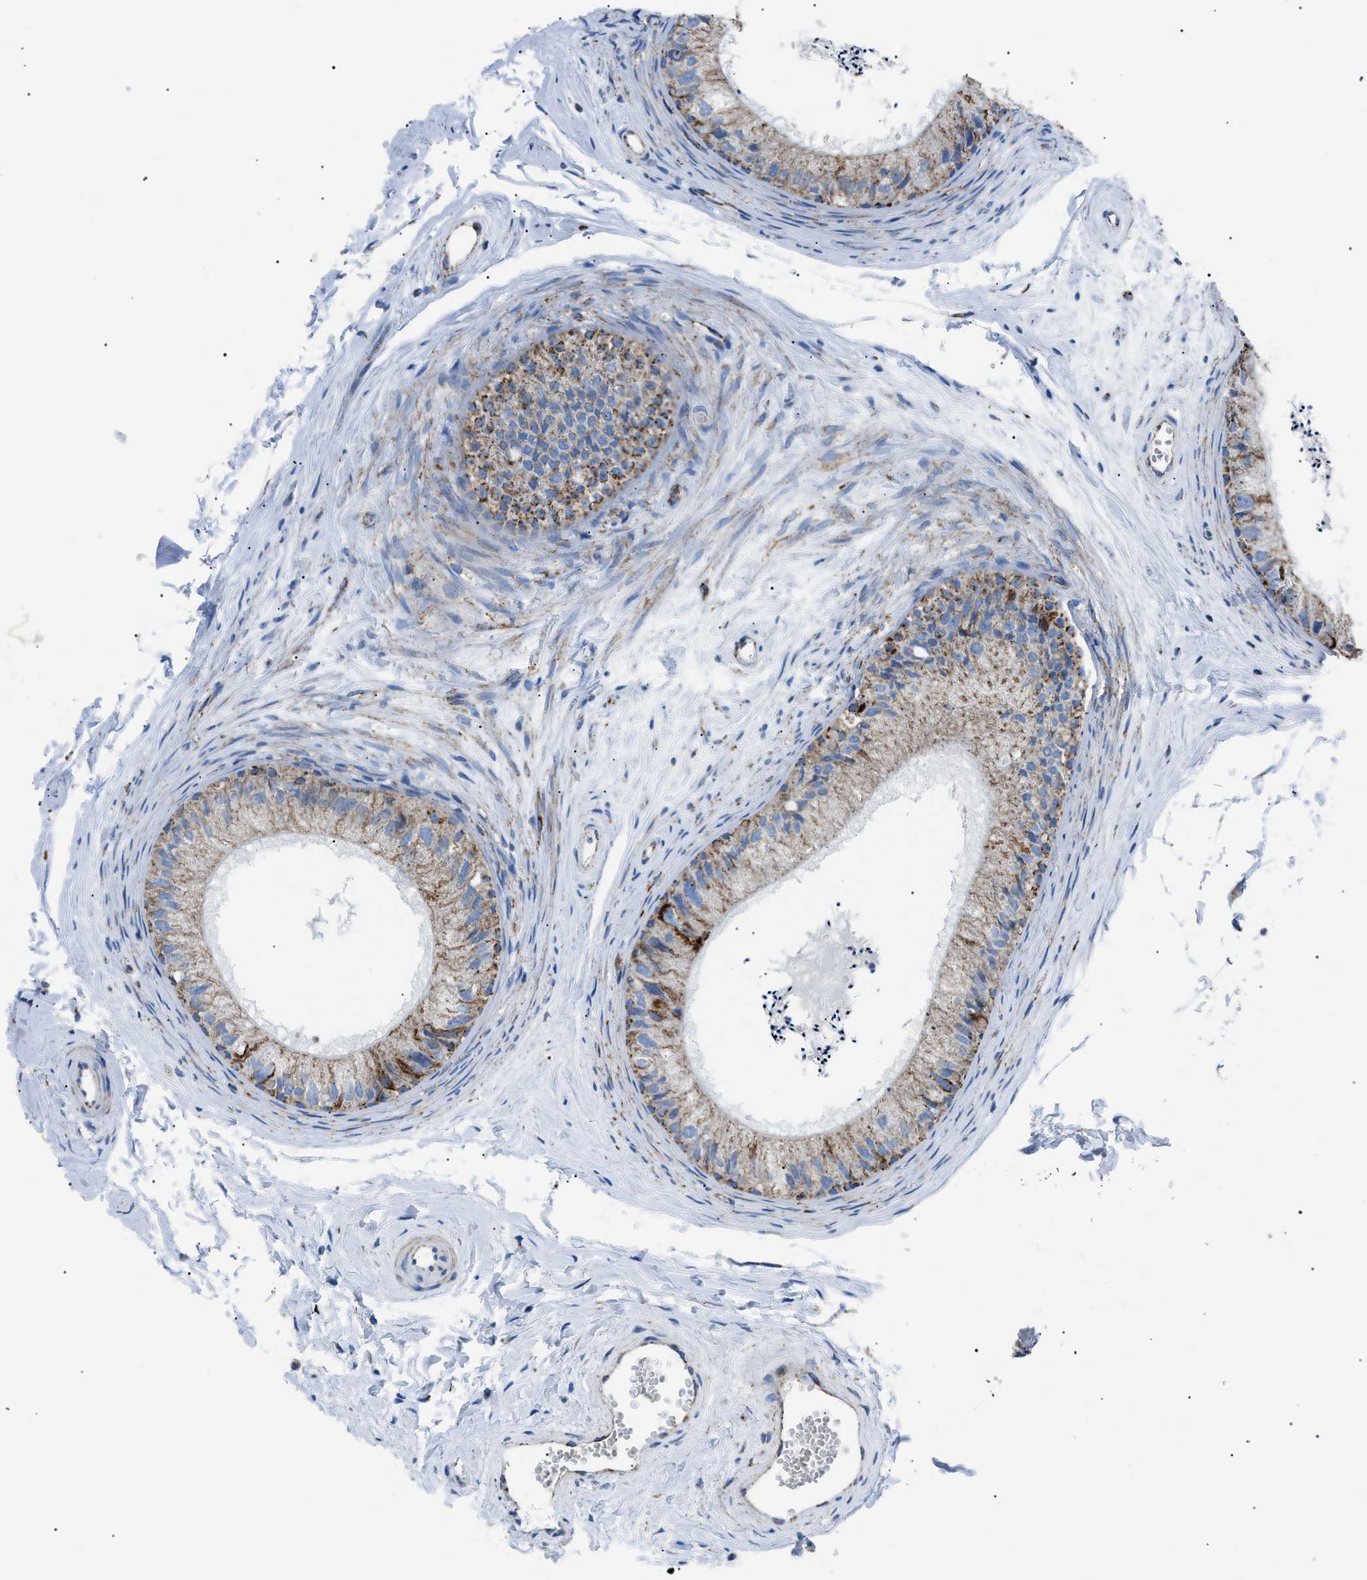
{"staining": {"intensity": "weak", "quantity": ">75%", "location": "cytoplasmic/membranous"}, "tissue": "epididymis", "cell_type": "Glandular cells", "image_type": "normal", "snomed": [{"axis": "morphology", "description": "Normal tissue, NOS"}, {"axis": "topography", "description": "Epididymis"}], "caption": "Epididymis stained with a brown dye exhibits weak cytoplasmic/membranous positive staining in approximately >75% of glandular cells.", "gene": "PHB2", "patient": {"sex": "male", "age": 56}}